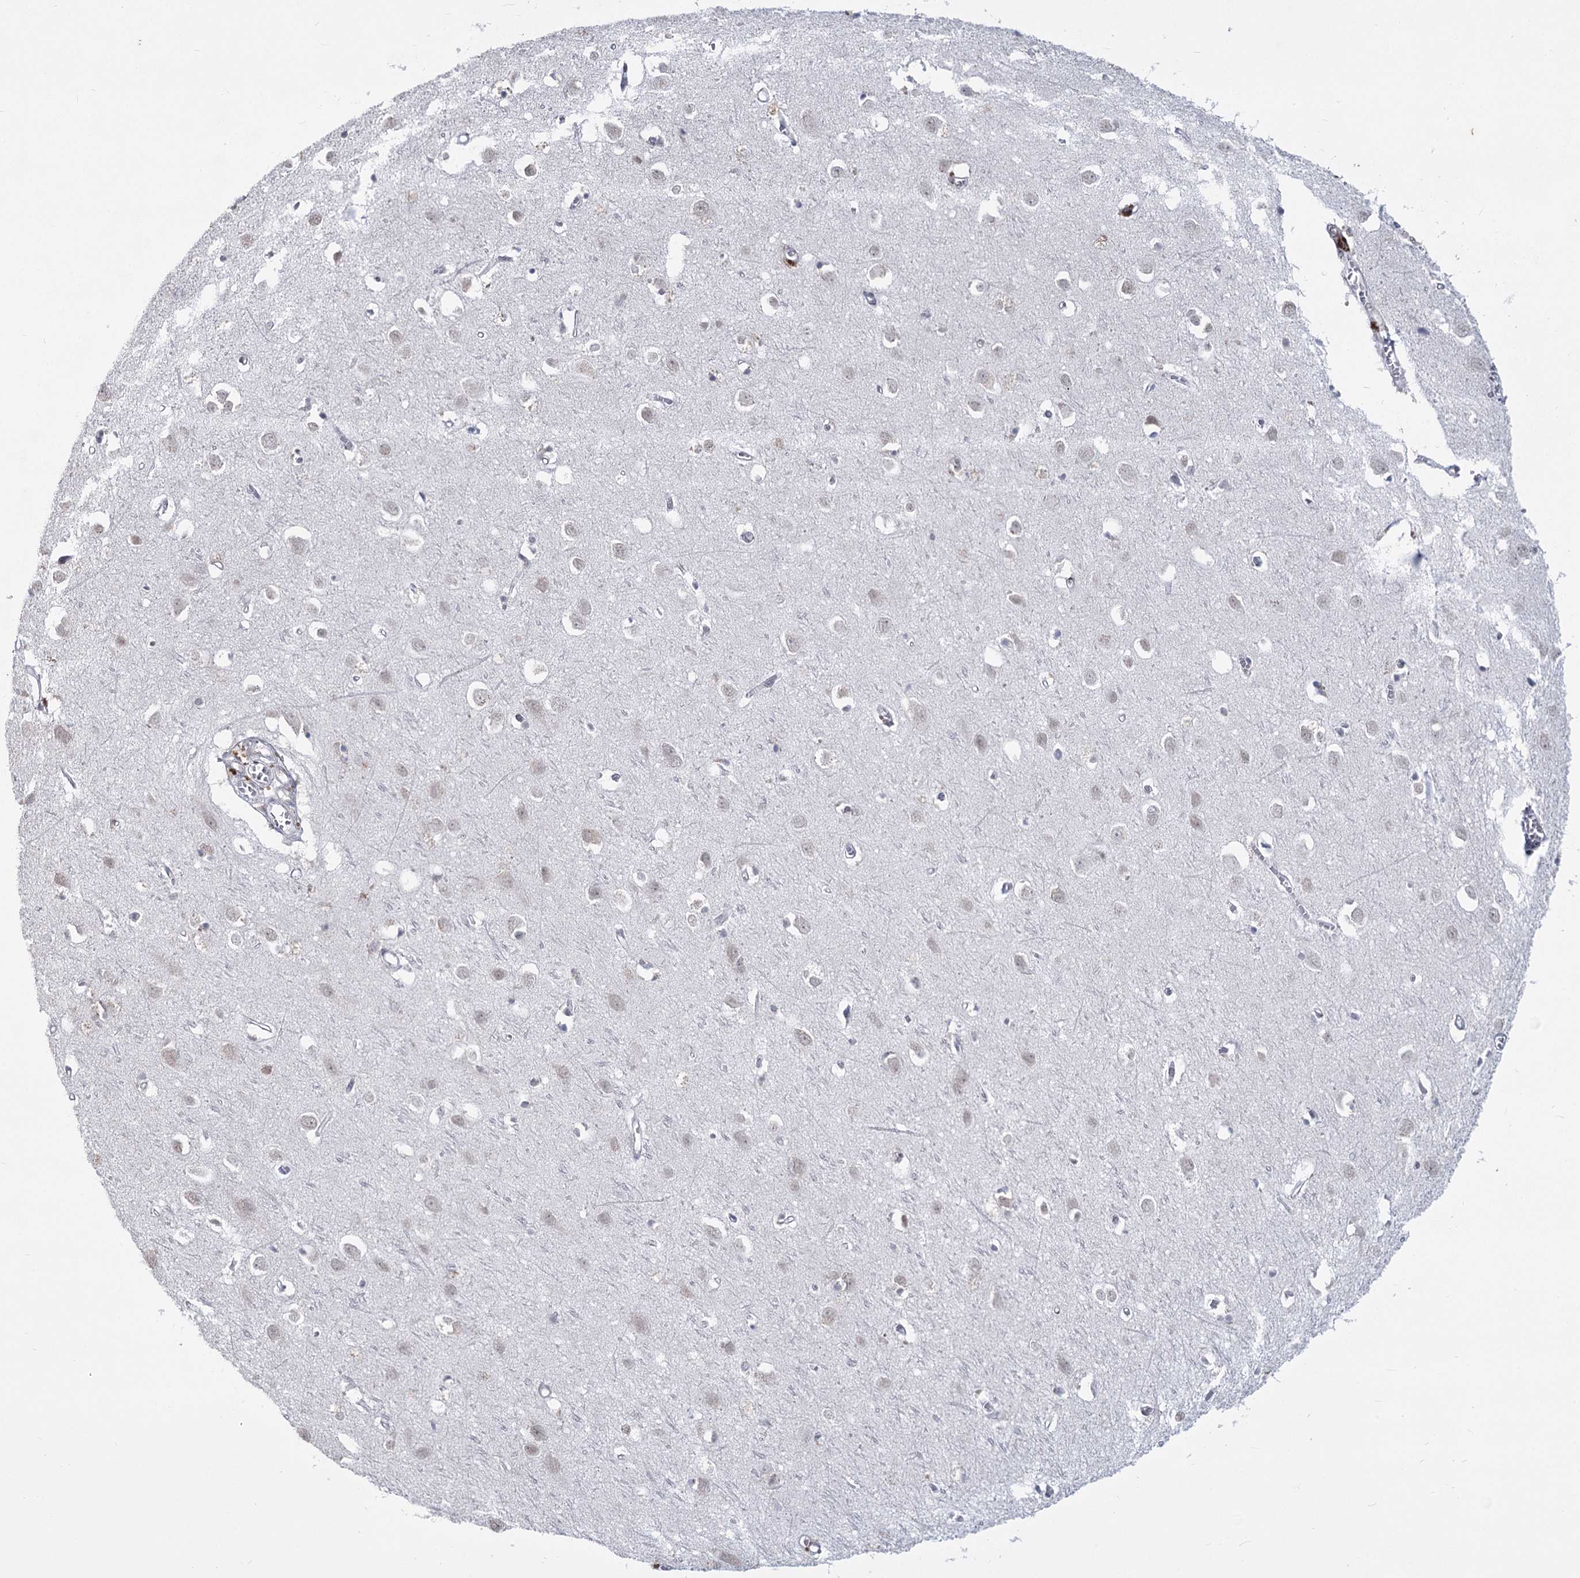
{"staining": {"intensity": "negative", "quantity": "none", "location": "none"}, "tissue": "cerebral cortex", "cell_type": "Endothelial cells", "image_type": "normal", "snomed": [{"axis": "morphology", "description": "Normal tissue, NOS"}, {"axis": "topography", "description": "Cerebral cortex"}], "caption": "Immunohistochemistry of benign cerebral cortex displays no expression in endothelial cells. (Stains: DAB immunohistochemistry with hematoxylin counter stain, Microscopy: brightfield microscopy at high magnification).", "gene": "LY6G5C", "patient": {"sex": "female", "age": 64}}